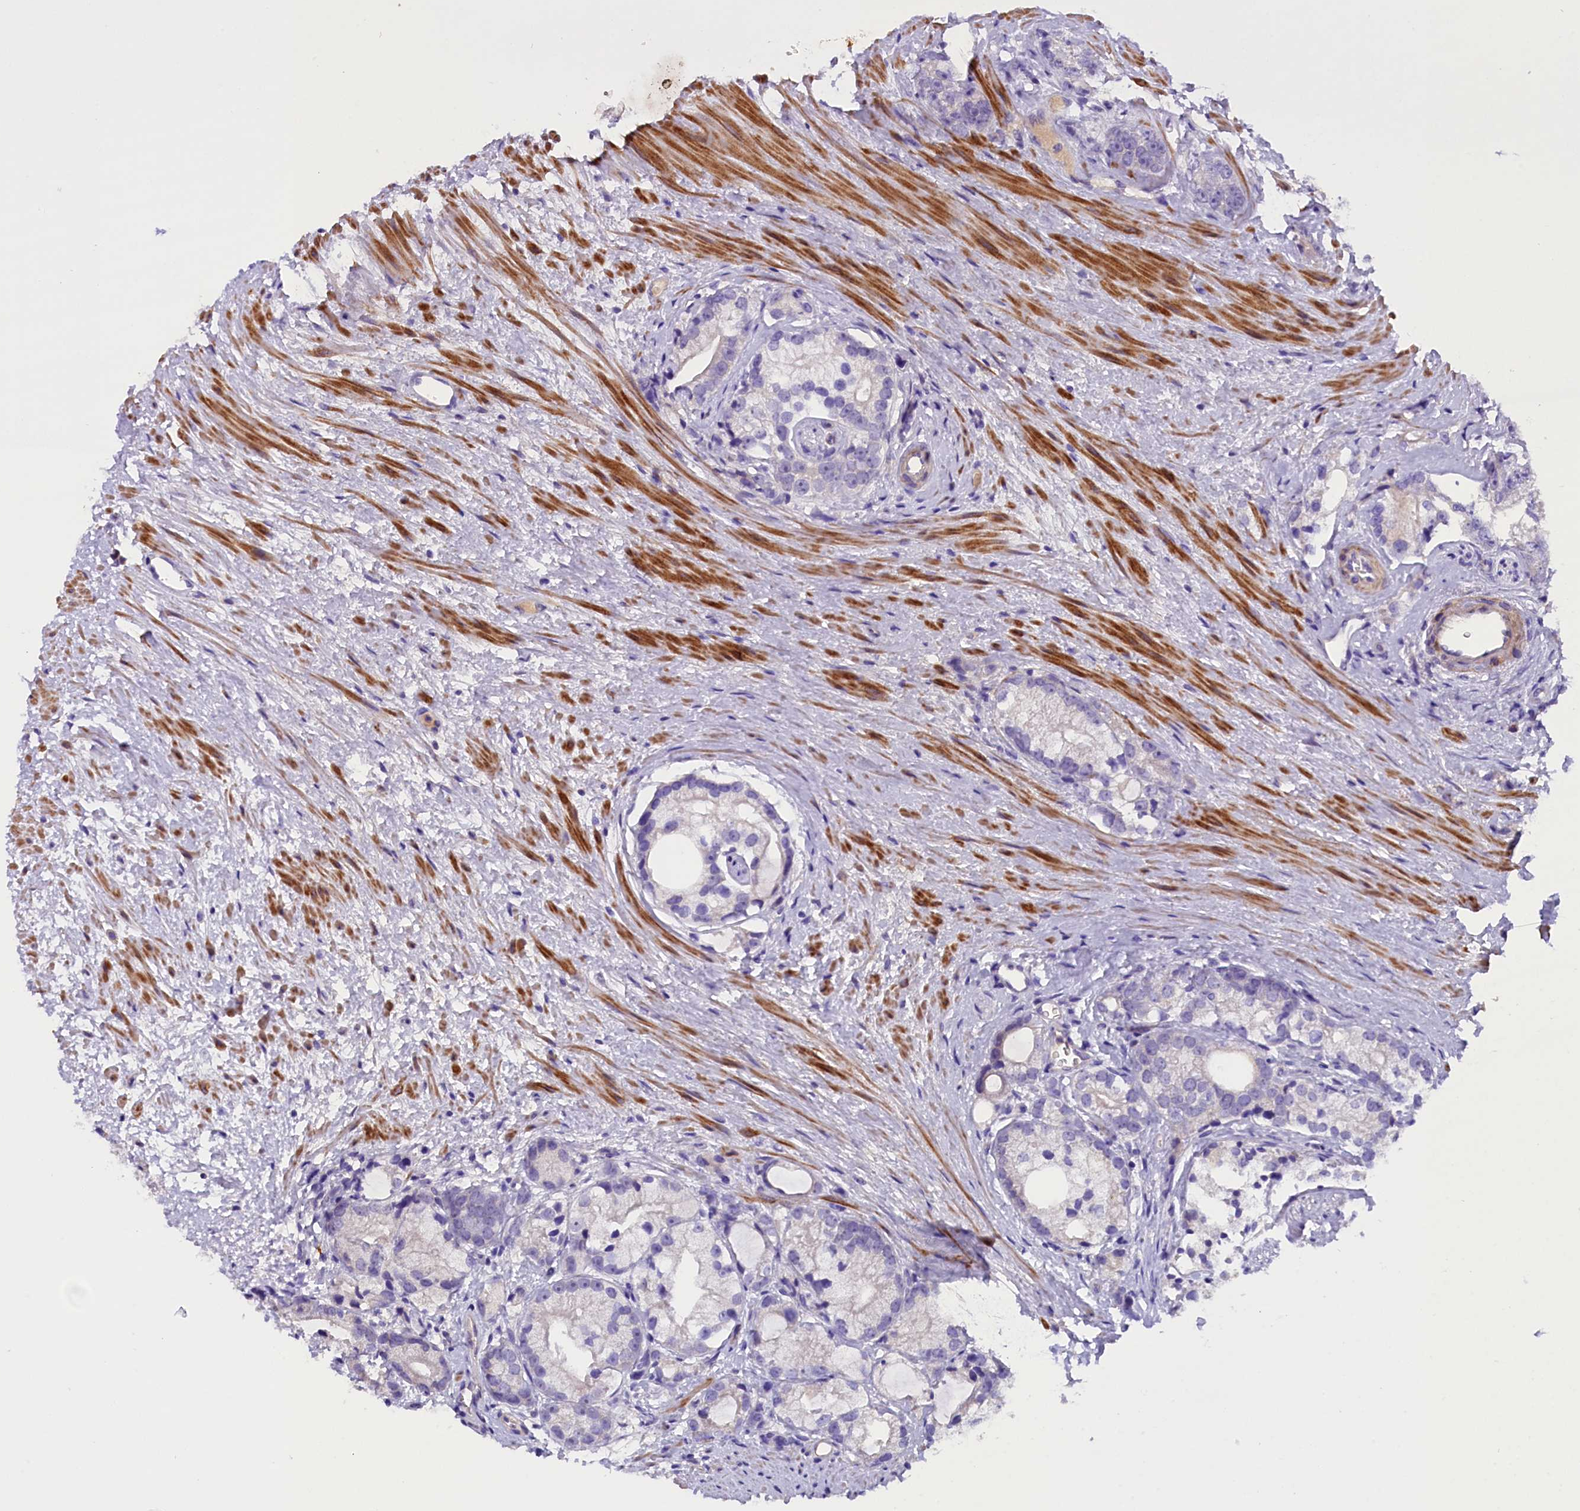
{"staining": {"intensity": "negative", "quantity": "none", "location": "none"}, "tissue": "prostate cancer", "cell_type": "Tumor cells", "image_type": "cancer", "snomed": [{"axis": "morphology", "description": "Adenocarcinoma, High grade"}, {"axis": "topography", "description": "Prostate"}], "caption": "Tumor cells are negative for brown protein staining in high-grade adenocarcinoma (prostate).", "gene": "MEX3B", "patient": {"sex": "male", "age": 75}}